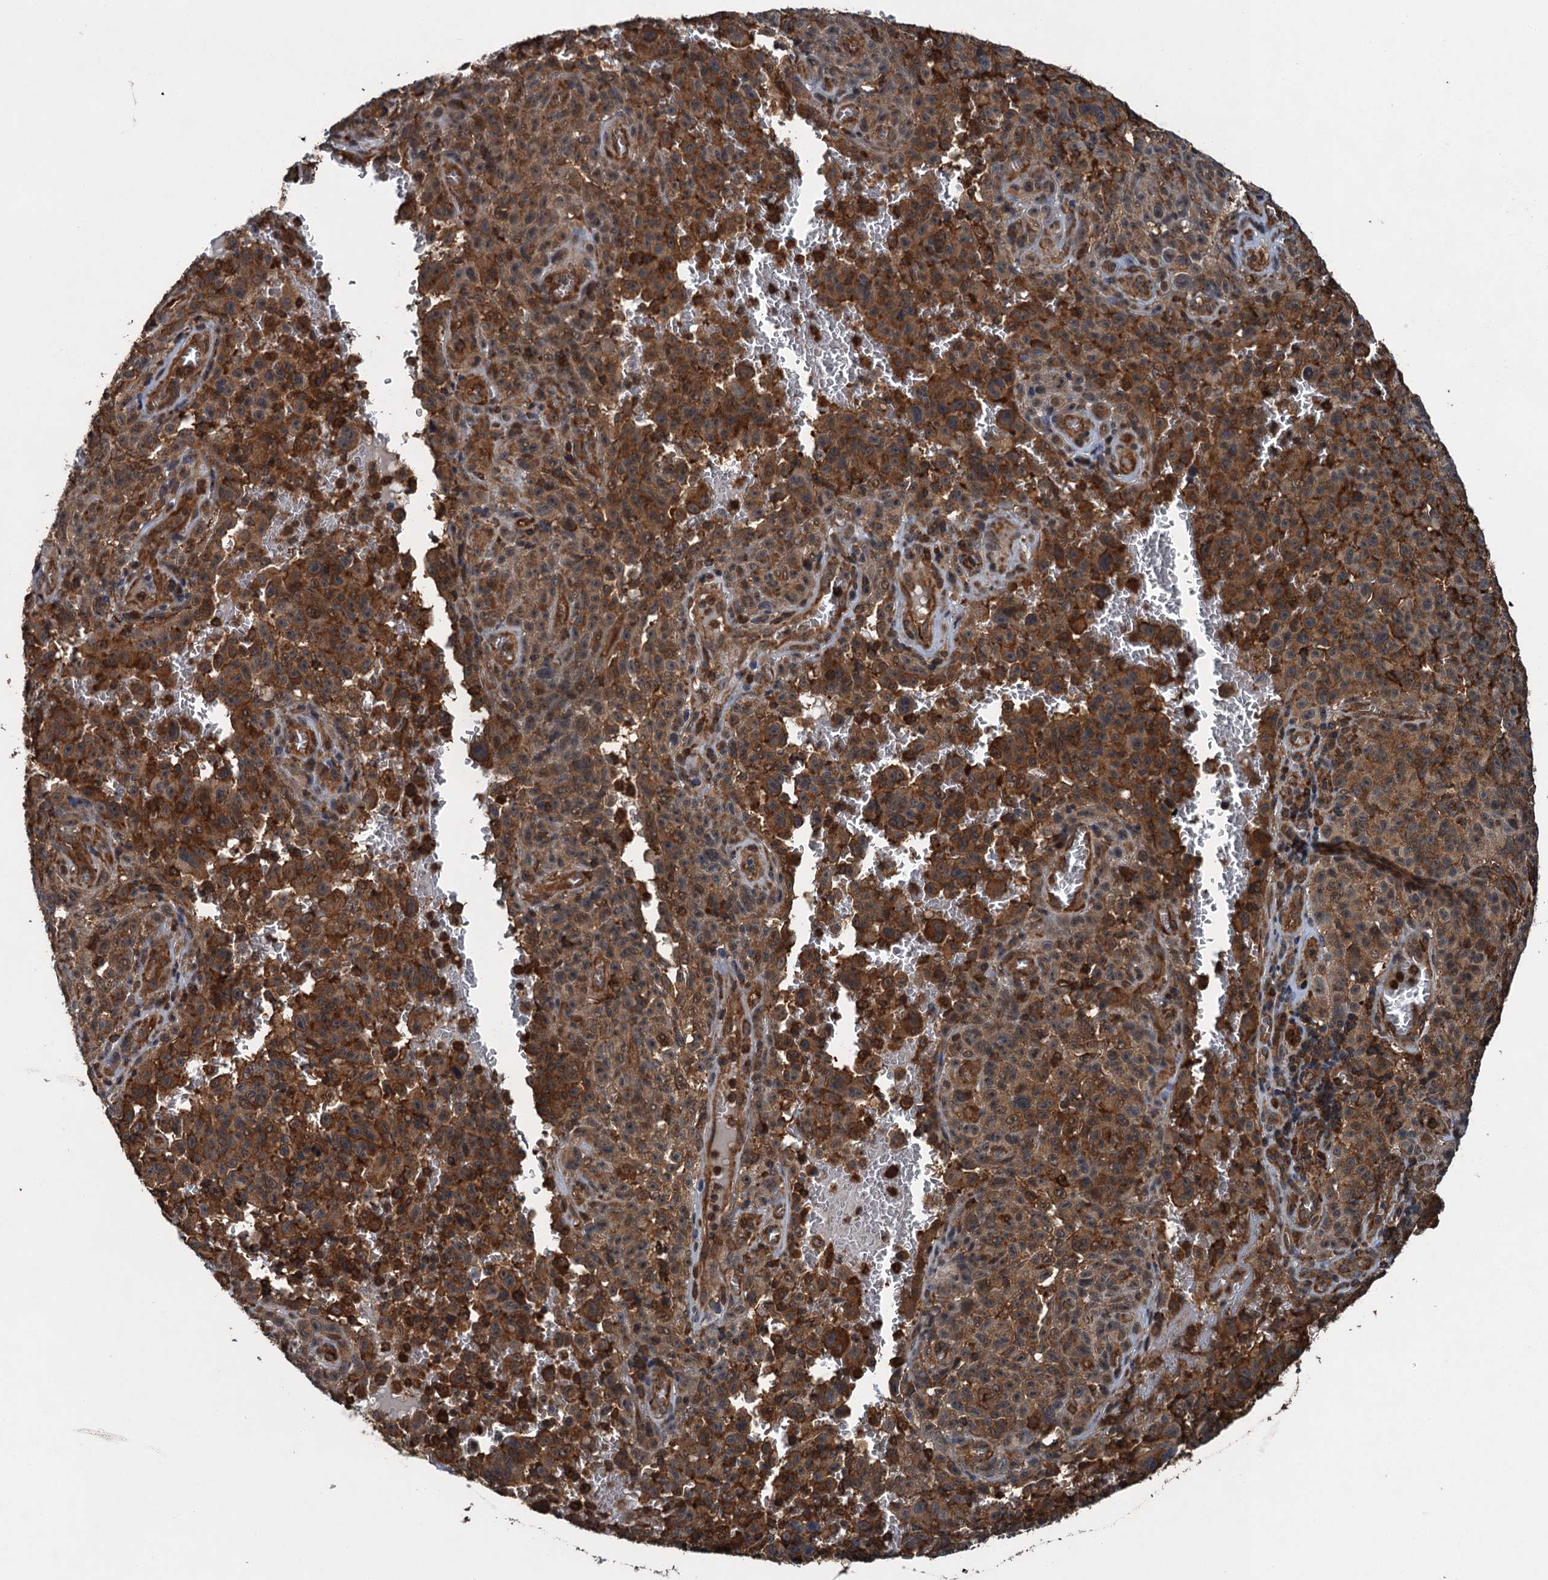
{"staining": {"intensity": "strong", "quantity": ">75%", "location": "cytoplasmic/membranous"}, "tissue": "melanoma", "cell_type": "Tumor cells", "image_type": "cancer", "snomed": [{"axis": "morphology", "description": "Malignant melanoma, NOS"}, {"axis": "topography", "description": "Skin"}], "caption": "Melanoma tissue shows strong cytoplasmic/membranous positivity in approximately >75% of tumor cells", "gene": "WHAMM", "patient": {"sex": "female", "age": 82}}